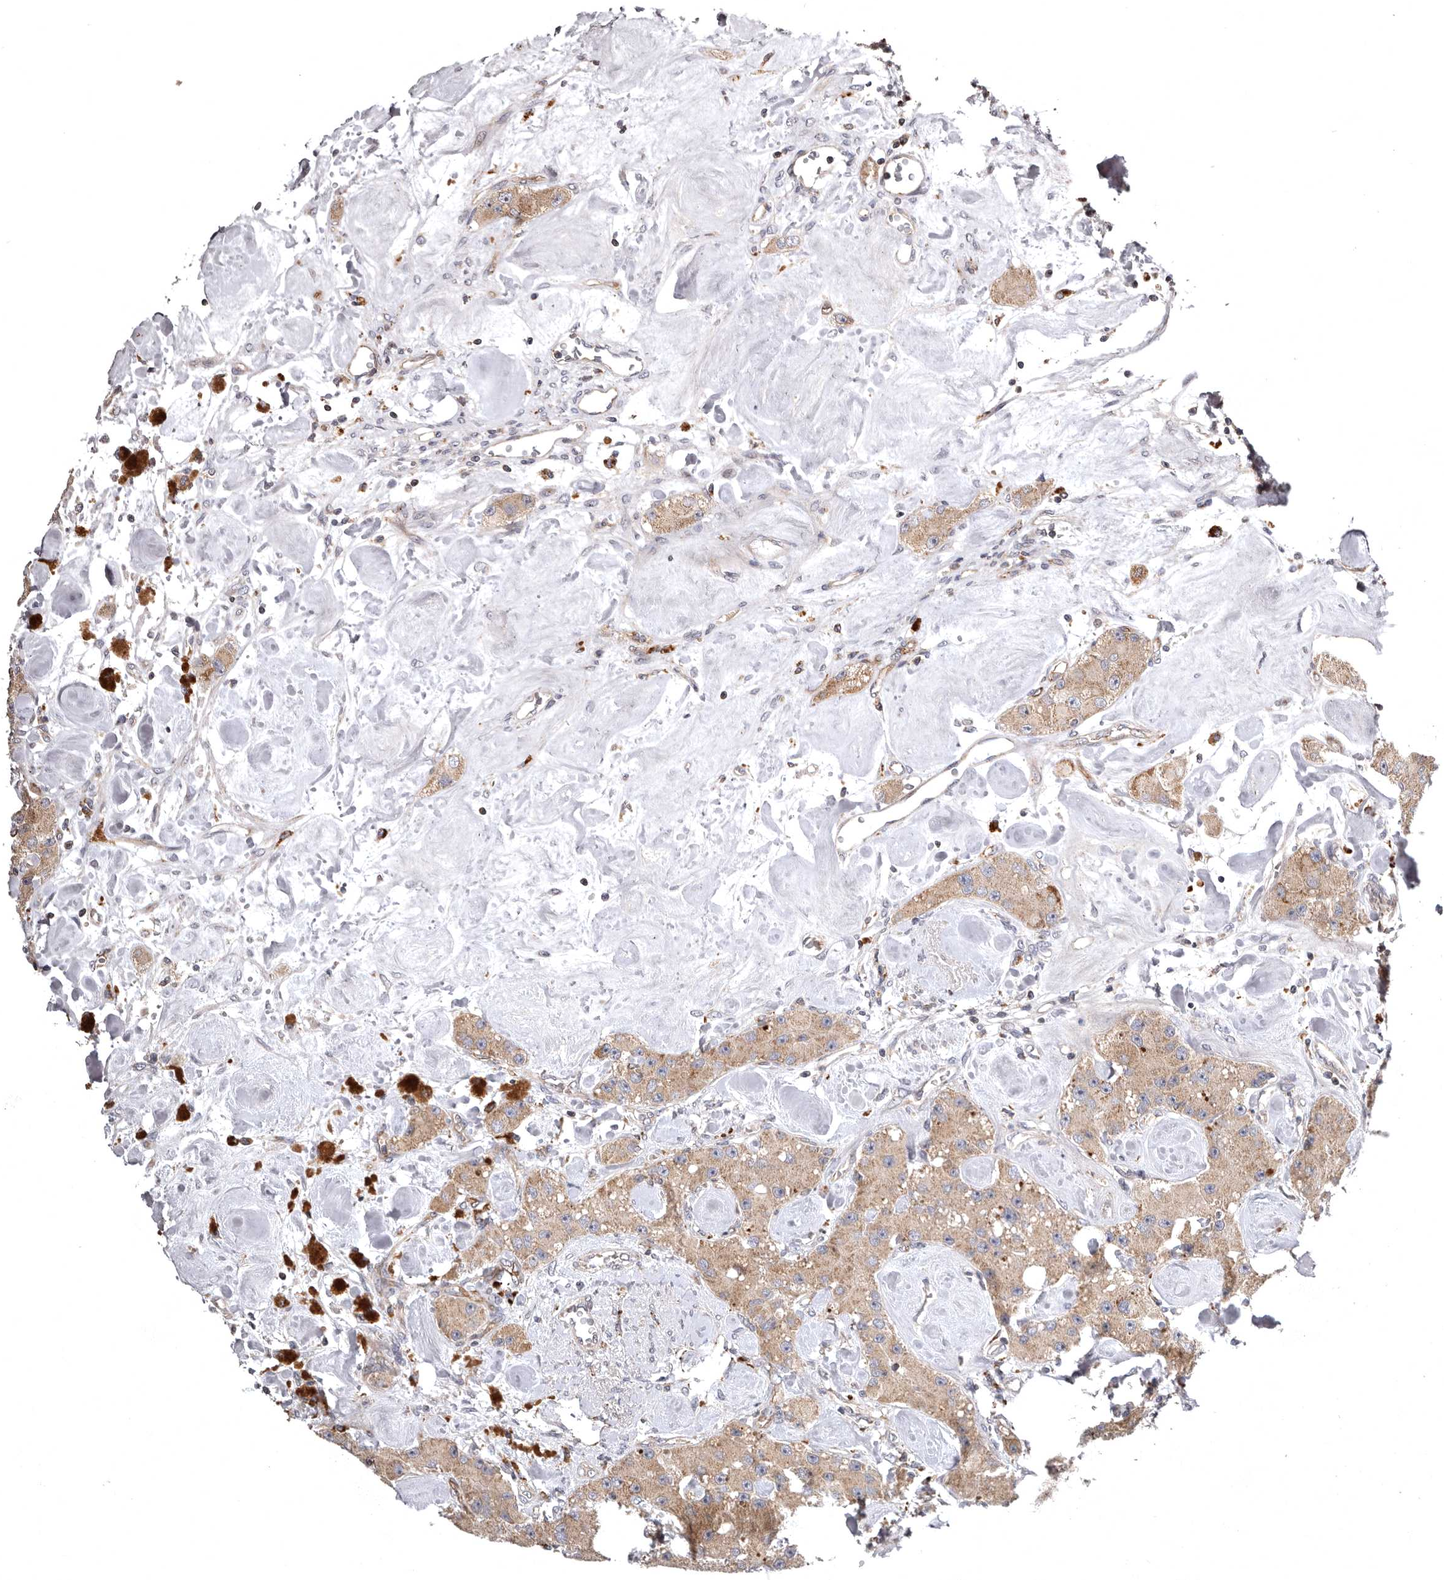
{"staining": {"intensity": "moderate", "quantity": ">75%", "location": "cytoplasmic/membranous"}, "tissue": "carcinoid", "cell_type": "Tumor cells", "image_type": "cancer", "snomed": [{"axis": "morphology", "description": "Carcinoid, malignant, NOS"}, {"axis": "topography", "description": "Pancreas"}], "caption": "Protein expression analysis of human carcinoid (malignant) reveals moderate cytoplasmic/membranous expression in approximately >75% of tumor cells. The staining is performed using DAB (3,3'-diaminobenzidine) brown chromogen to label protein expression. The nuclei are counter-stained blue using hematoxylin.", "gene": "ADCY2", "patient": {"sex": "male", "age": 41}}